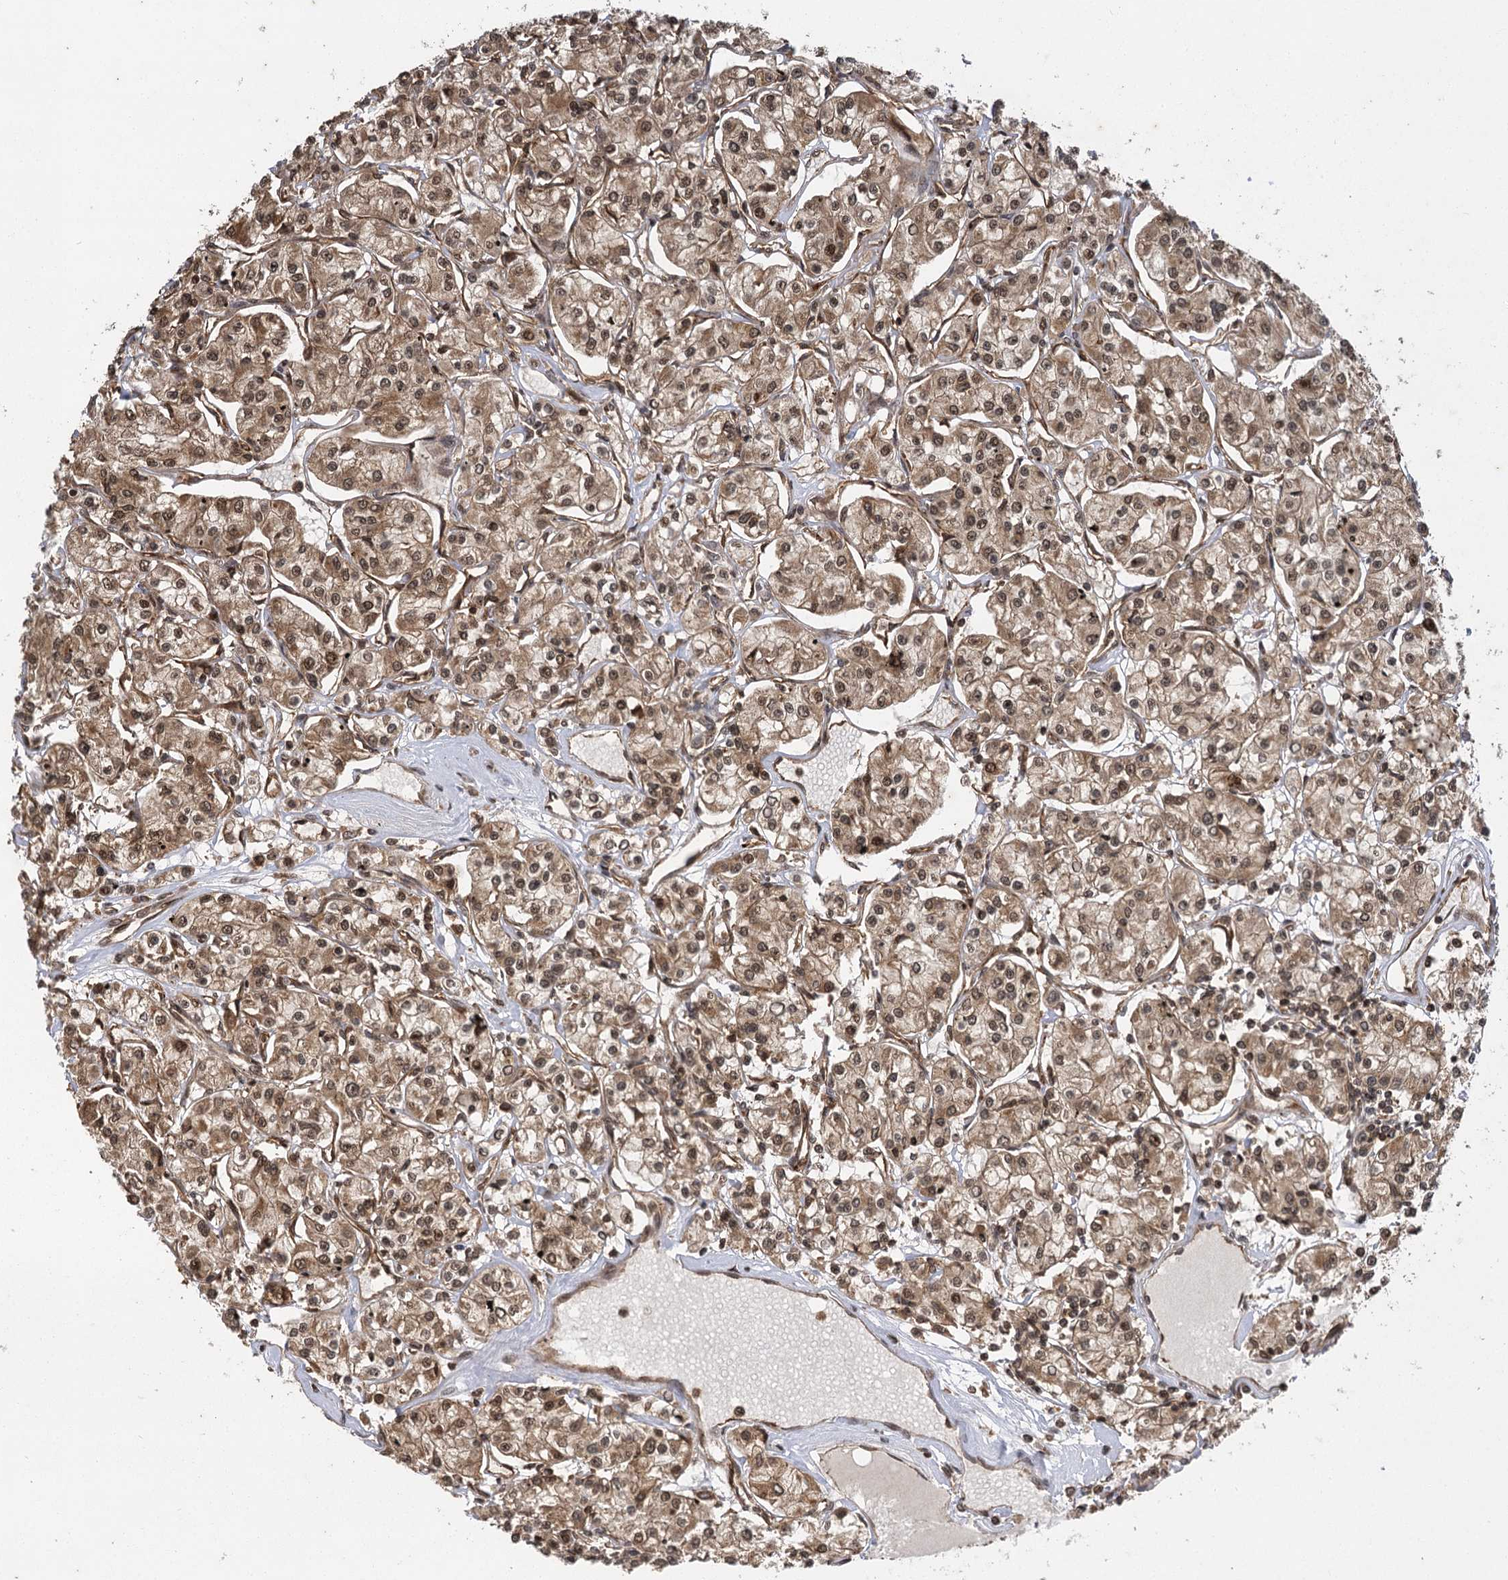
{"staining": {"intensity": "moderate", "quantity": ">75%", "location": "cytoplasmic/membranous,nuclear"}, "tissue": "renal cancer", "cell_type": "Tumor cells", "image_type": "cancer", "snomed": [{"axis": "morphology", "description": "Adenocarcinoma, NOS"}, {"axis": "topography", "description": "Kidney"}], "caption": "IHC photomicrograph of neoplastic tissue: human renal cancer stained using immunohistochemistry reveals medium levels of moderate protein expression localized specifically in the cytoplasmic/membranous and nuclear of tumor cells, appearing as a cytoplasmic/membranous and nuclear brown color.", "gene": "IL11RA", "patient": {"sex": "female", "age": 59}}